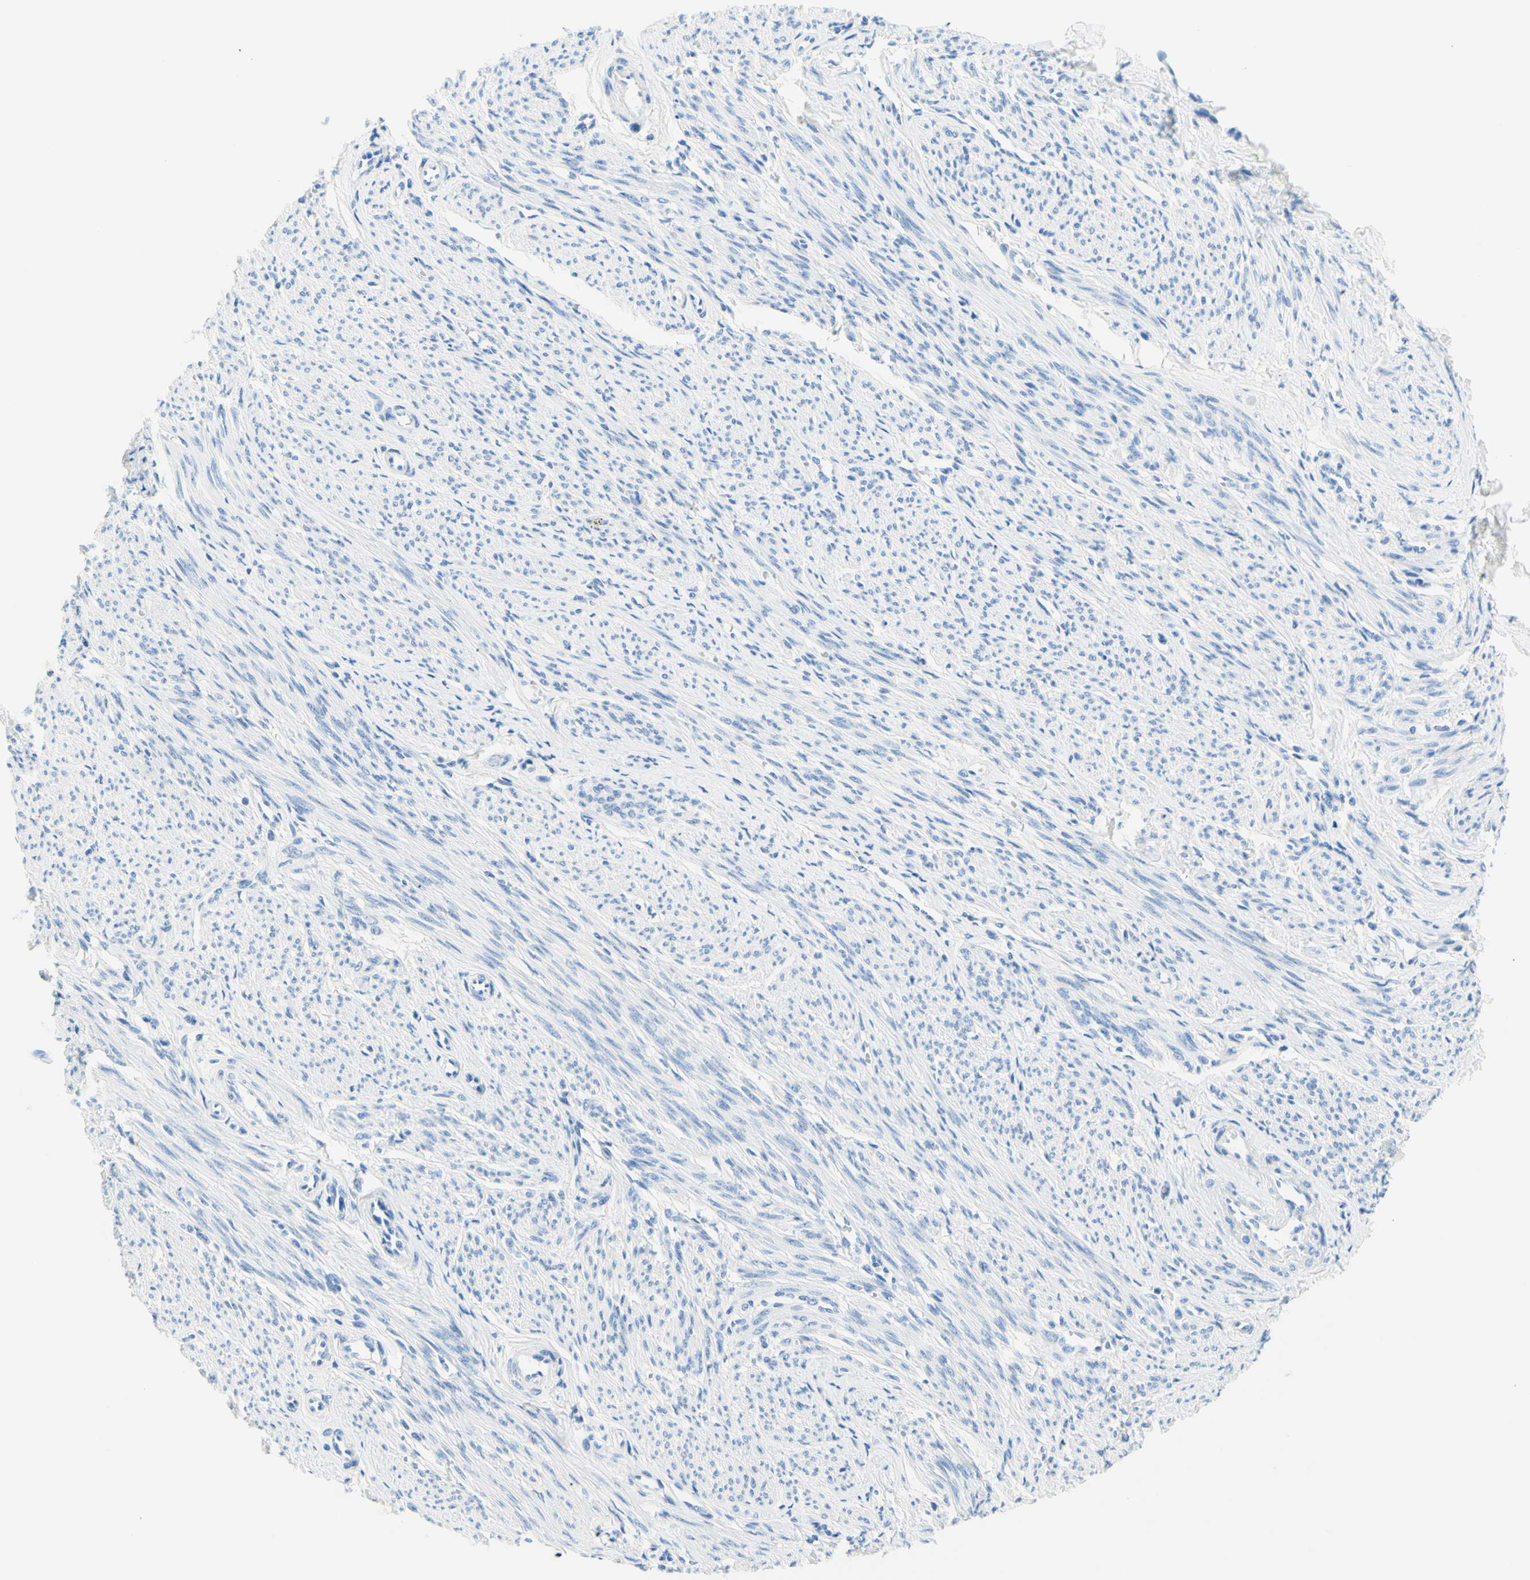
{"staining": {"intensity": "negative", "quantity": "none", "location": "none"}, "tissue": "smooth muscle", "cell_type": "Smooth muscle cells", "image_type": "normal", "snomed": [{"axis": "morphology", "description": "Normal tissue, NOS"}, {"axis": "topography", "description": "Smooth muscle"}], "caption": "Smooth muscle cells show no significant staining in normal smooth muscle.", "gene": "MYH2", "patient": {"sex": "female", "age": 65}}